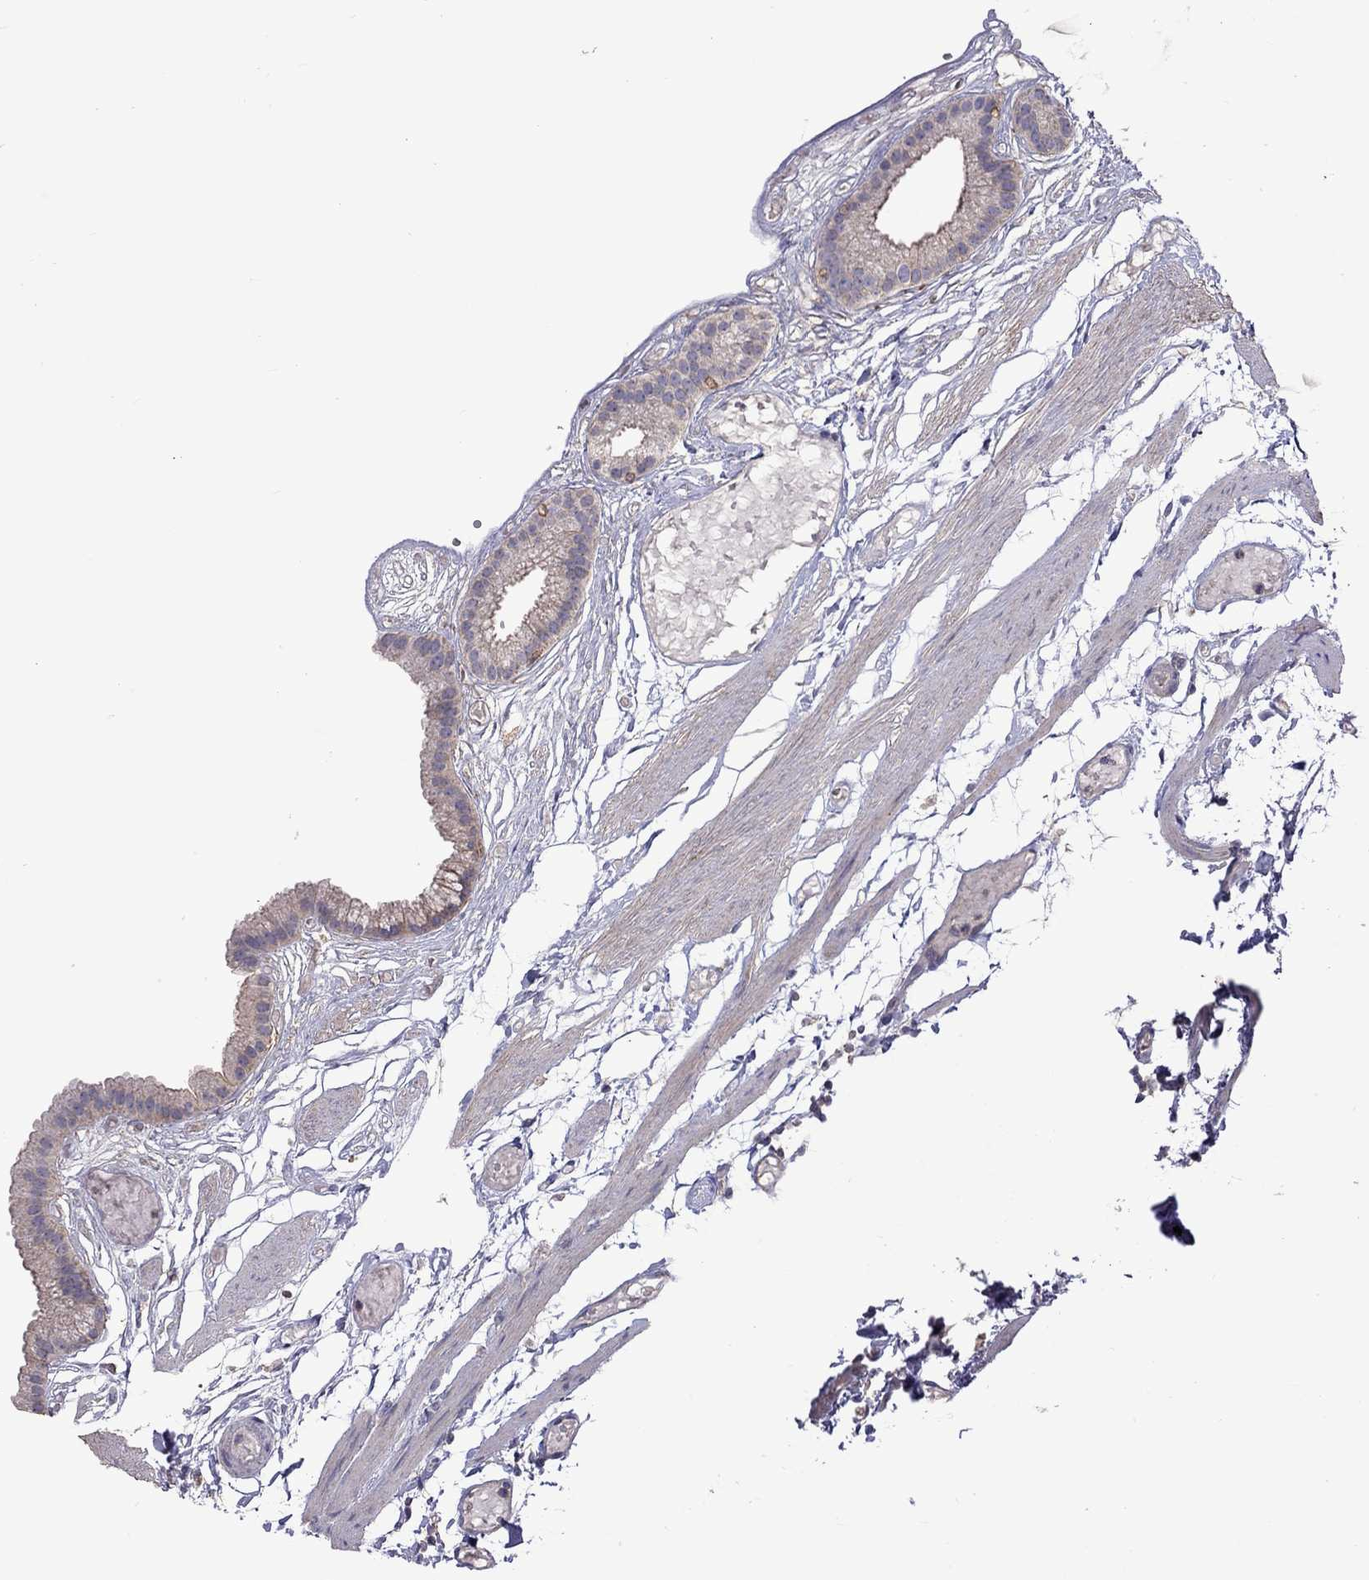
{"staining": {"intensity": "weak", "quantity": ">75%", "location": "cytoplasmic/membranous"}, "tissue": "gallbladder", "cell_type": "Glandular cells", "image_type": "normal", "snomed": [{"axis": "morphology", "description": "Normal tissue, NOS"}, {"axis": "topography", "description": "Gallbladder"}], "caption": "Brown immunohistochemical staining in benign gallbladder reveals weak cytoplasmic/membranous staining in approximately >75% of glandular cells.", "gene": "RTP5", "patient": {"sex": "female", "age": 45}}